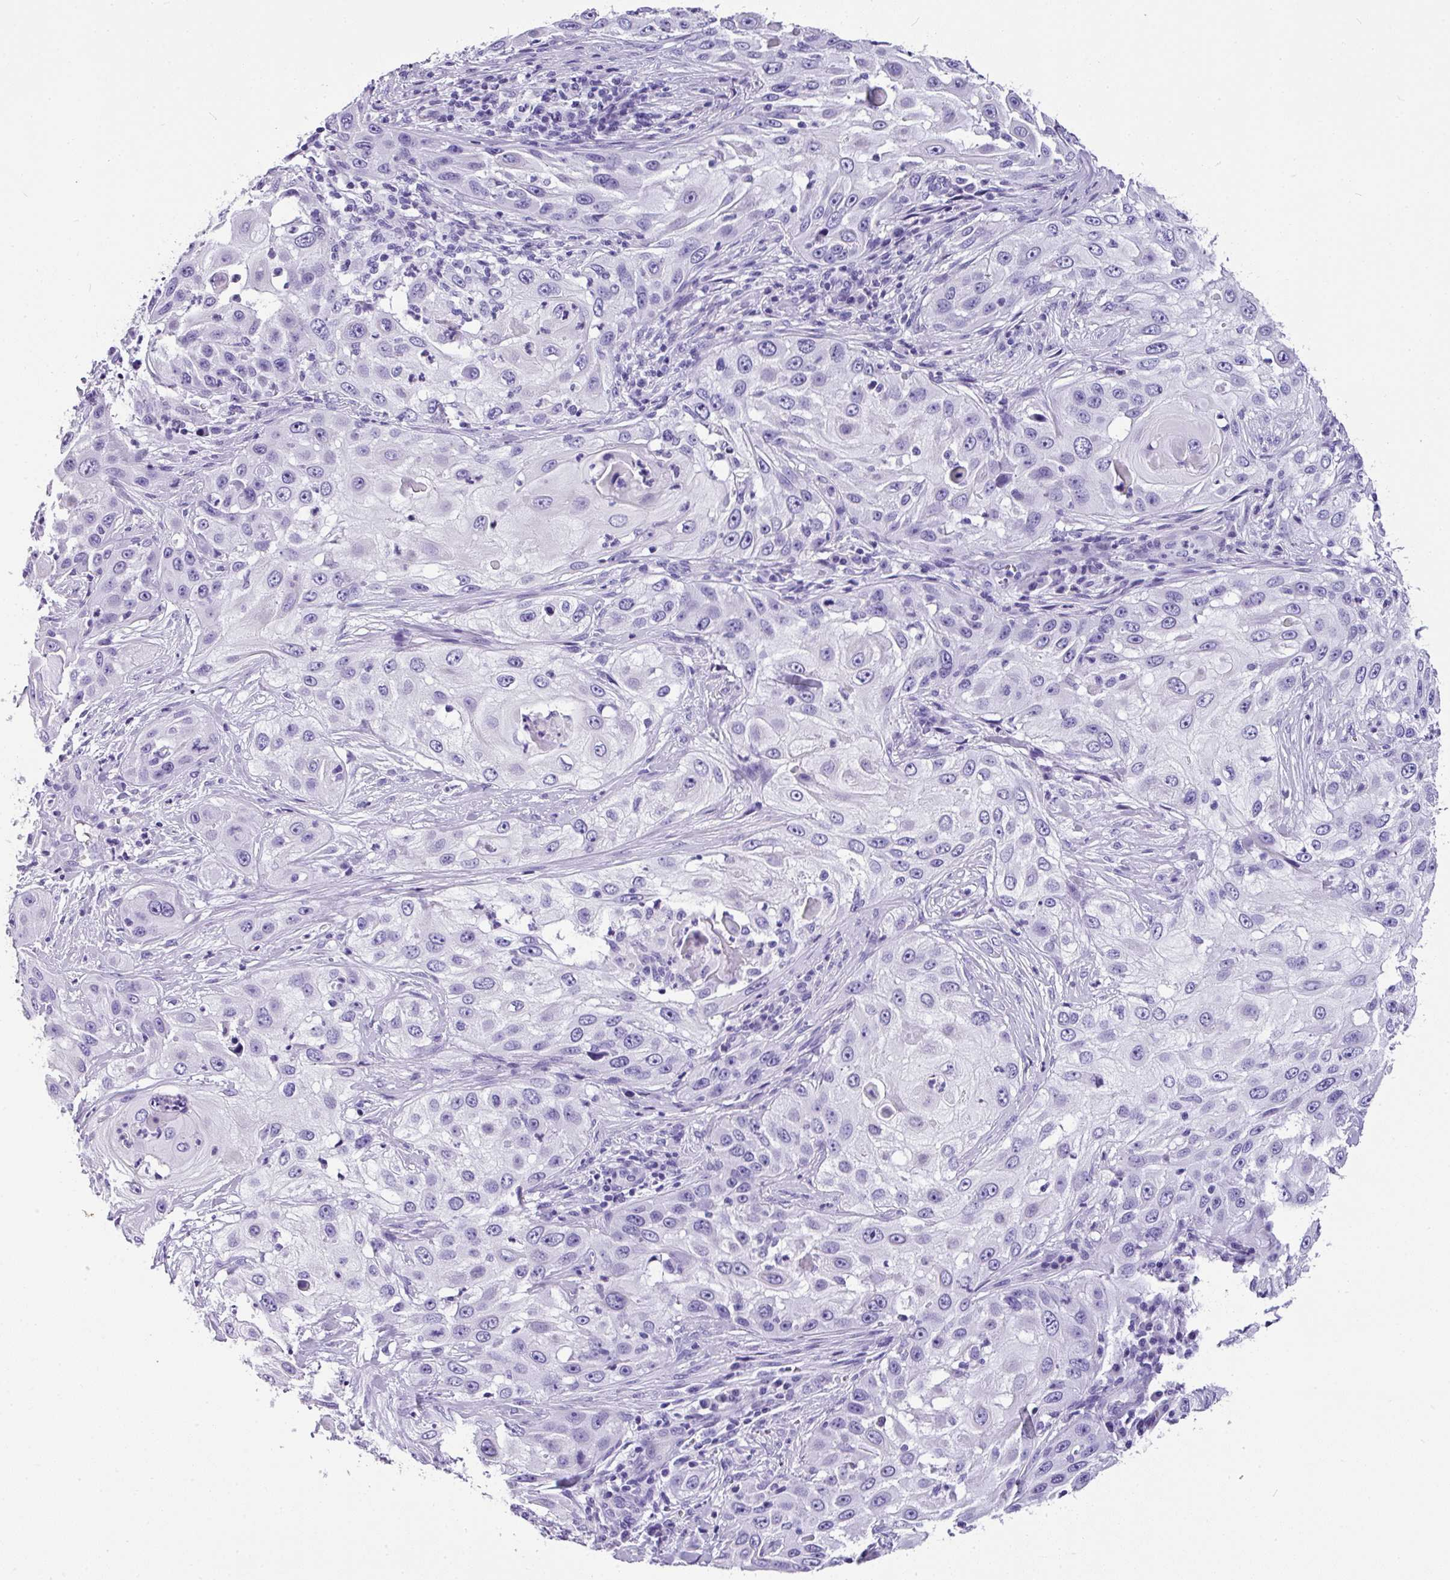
{"staining": {"intensity": "negative", "quantity": "none", "location": "none"}, "tissue": "skin cancer", "cell_type": "Tumor cells", "image_type": "cancer", "snomed": [{"axis": "morphology", "description": "Squamous cell carcinoma, NOS"}, {"axis": "topography", "description": "Skin"}], "caption": "This micrograph is of skin cancer (squamous cell carcinoma) stained with immunohistochemistry to label a protein in brown with the nuclei are counter-stained blue. There is no positivity in tumor cells.", "gene": "MUC21", "patient": {"sex": "female", "age": 44}}